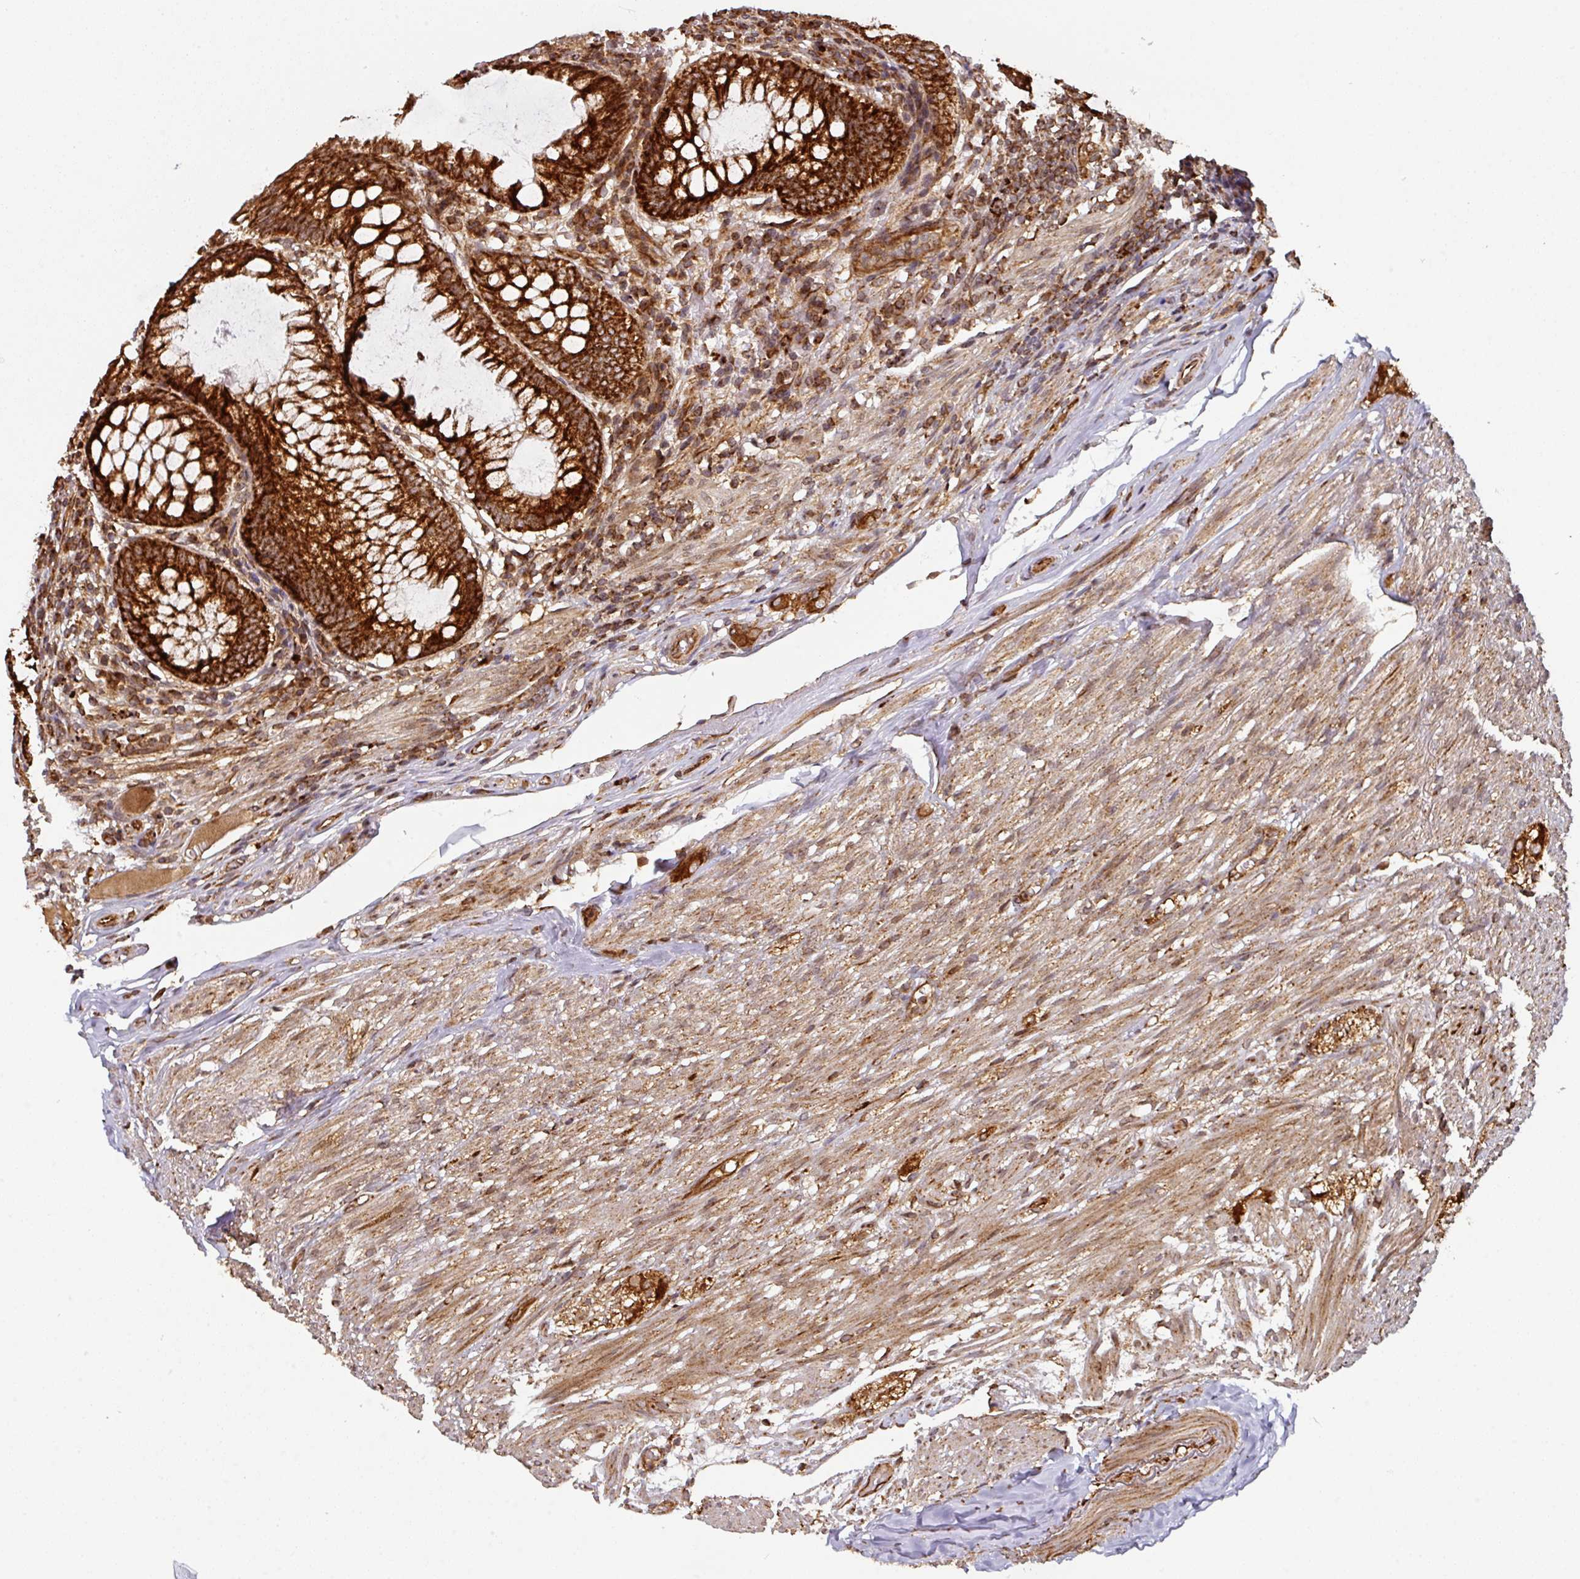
{"staining": {"intensity": "strong", "quantity": ">75%", "location": "cytoplasmic/membranous"}, "tissue": "appendix", "cell_type": "Glandular cells", "image_type": "normal", "snomed": [{"axis": "morphology", "description": "Normal tissue, NOS"}, {"axis": "topography", "description": "Appendix"}], "caption": "Immunohistochemical staining of unremarkable appendix reveals high levels of strong cytoplasmic/membranous staining in about >75% of glandular cells.", "gene": "TRAP1", "patient": {"sex": "male", "age": 83}}